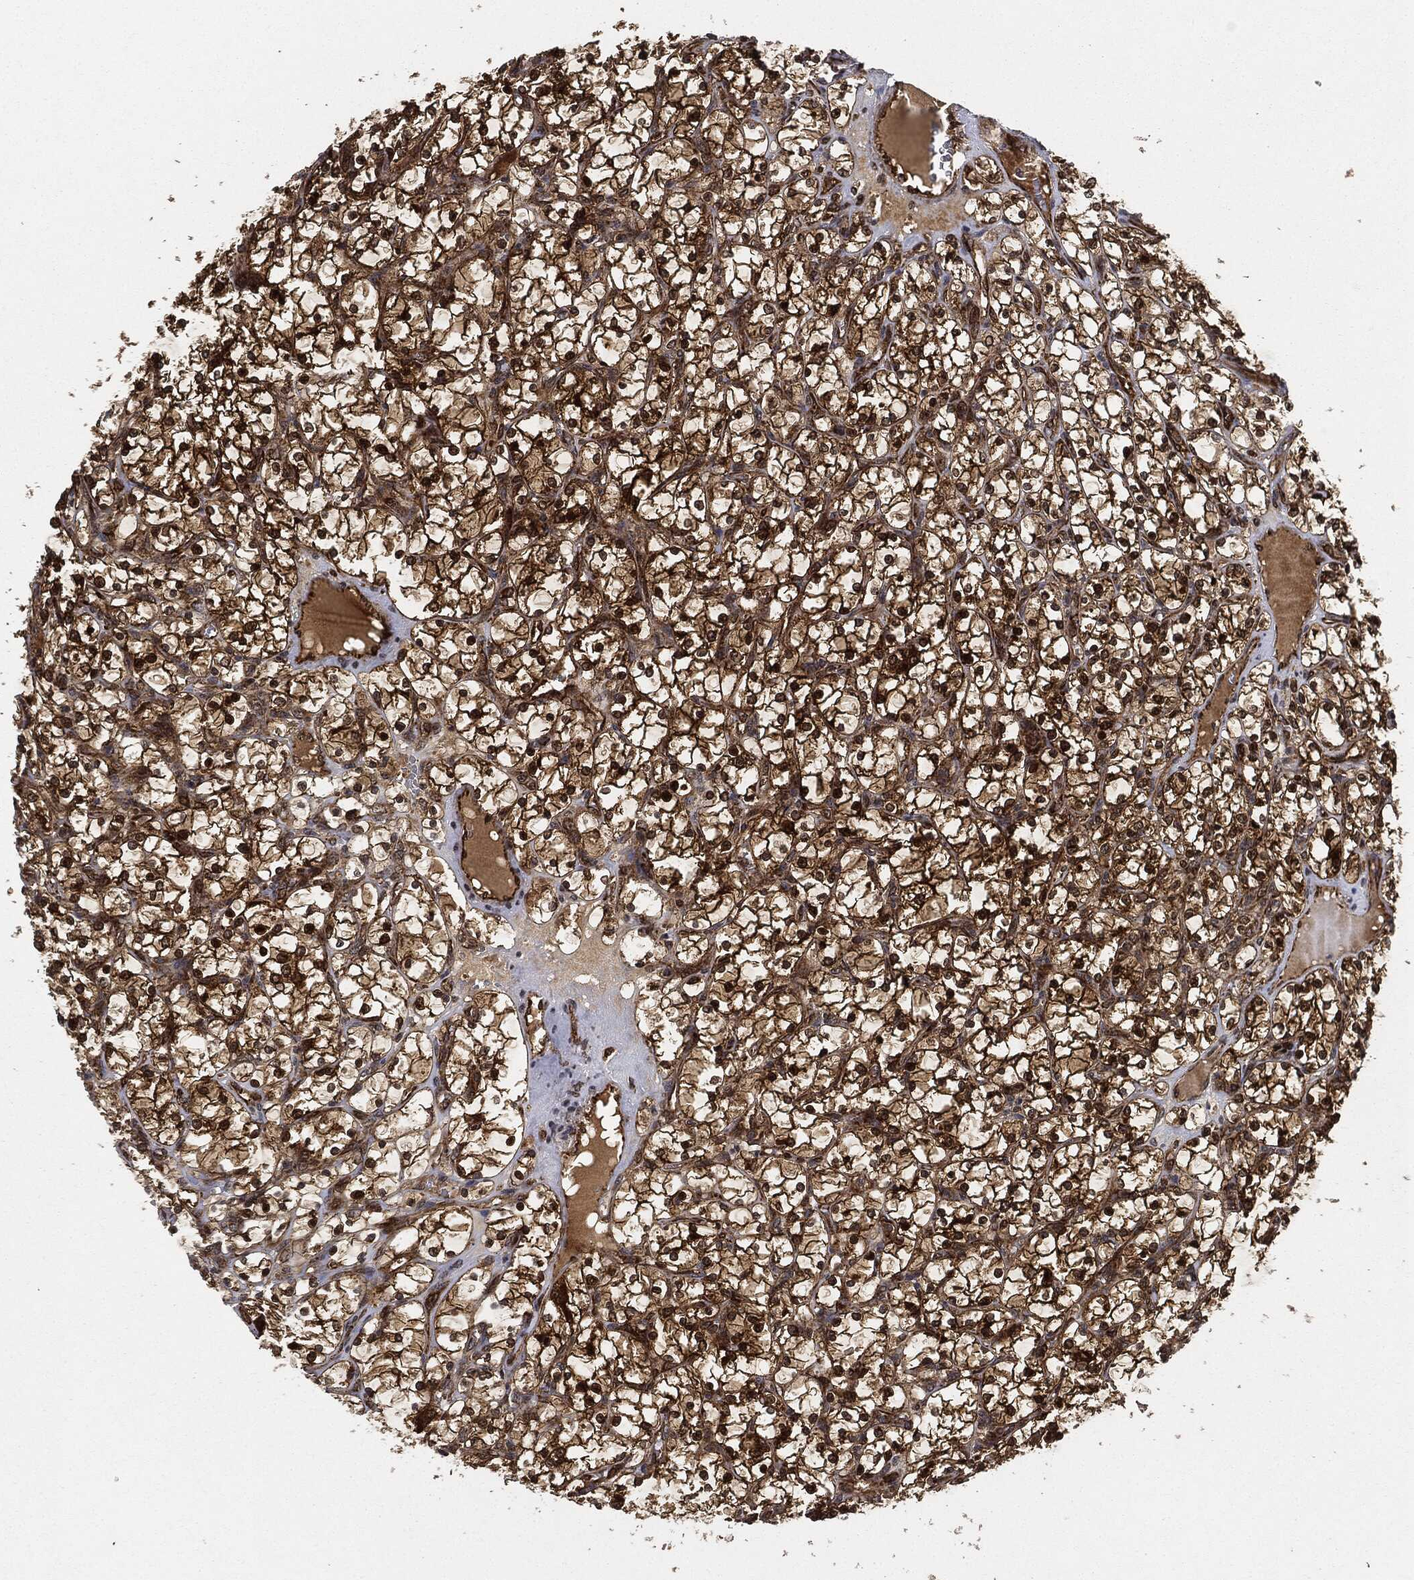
{"staining": {"intensity": "strong", "quantity": ">75%", "location": "cytoplasmic/membranous"}, "tissue": "renal cancer", "cell_type": "Tumor cells", "image_type": "cancer", "snomed": [{"axis": "morphology", "description": "Adenocarcinoma, NOS"}, {"axis": "topography", "description": "Kidney"}], "caption": "Strong cytoplasmic/membranous expression is present in about >75% of tumor cells in renal cancer (adenocarcinoma).", "gene": "RNASEL", "patient": {"sex": "female", "age": 69}}